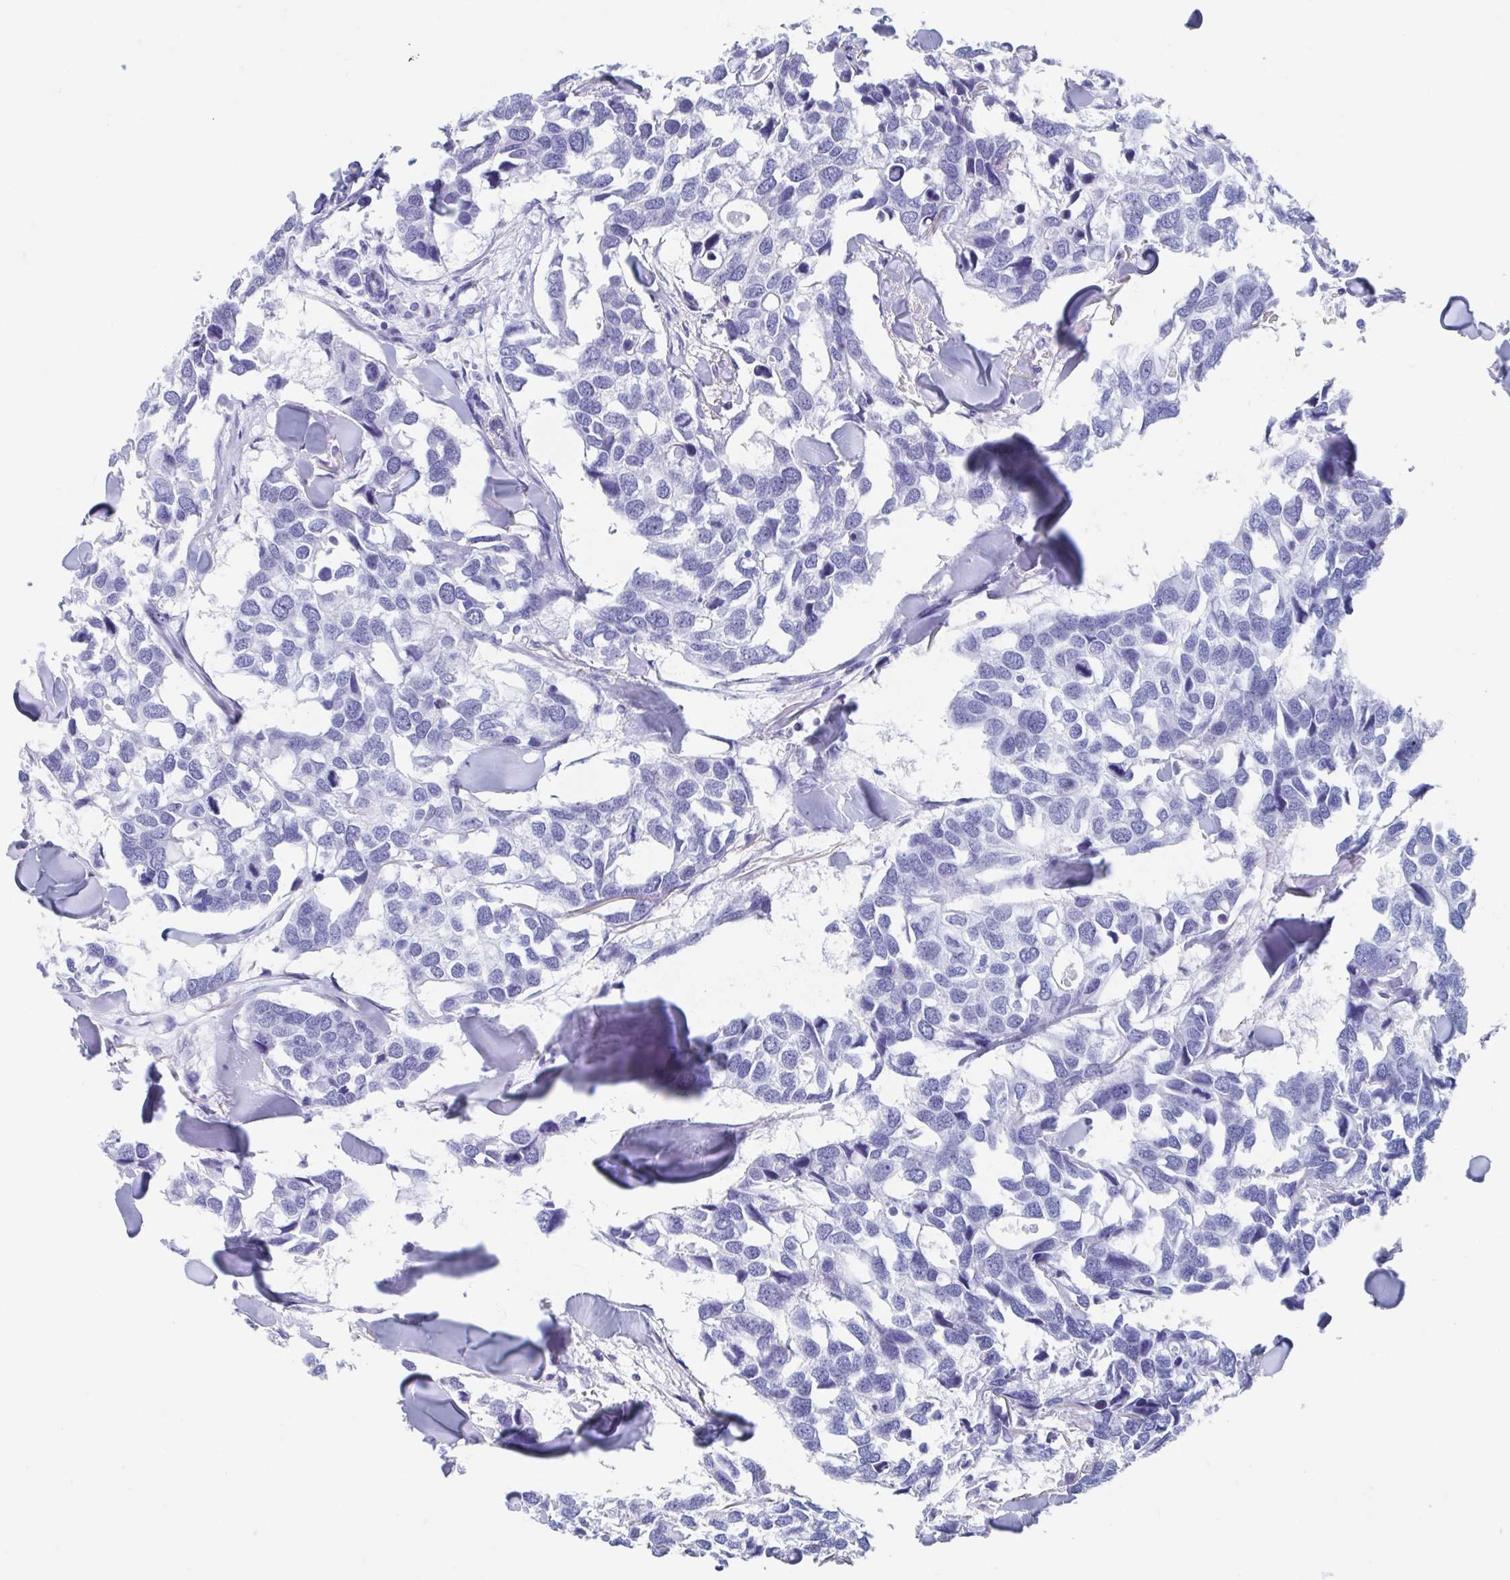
{"staining": {"intensity": "negative", "quantity": "none", "location": "none"}, "tissue": "breast cancer", "cell_type": "Tumor cells", "image_type": "cancer", "snomed": [{"axis": "morphology", "description": "Duct carcinoma"}, {"axis": "topography", "description": "Breast"}], "caption": "Human breast cancer (invasive ductal carcinoma) stained for a protein using IHC displays no staining in tumor cells.", "gene": "HDGFL1", "patient": {"sex": "female", "age": 83}}